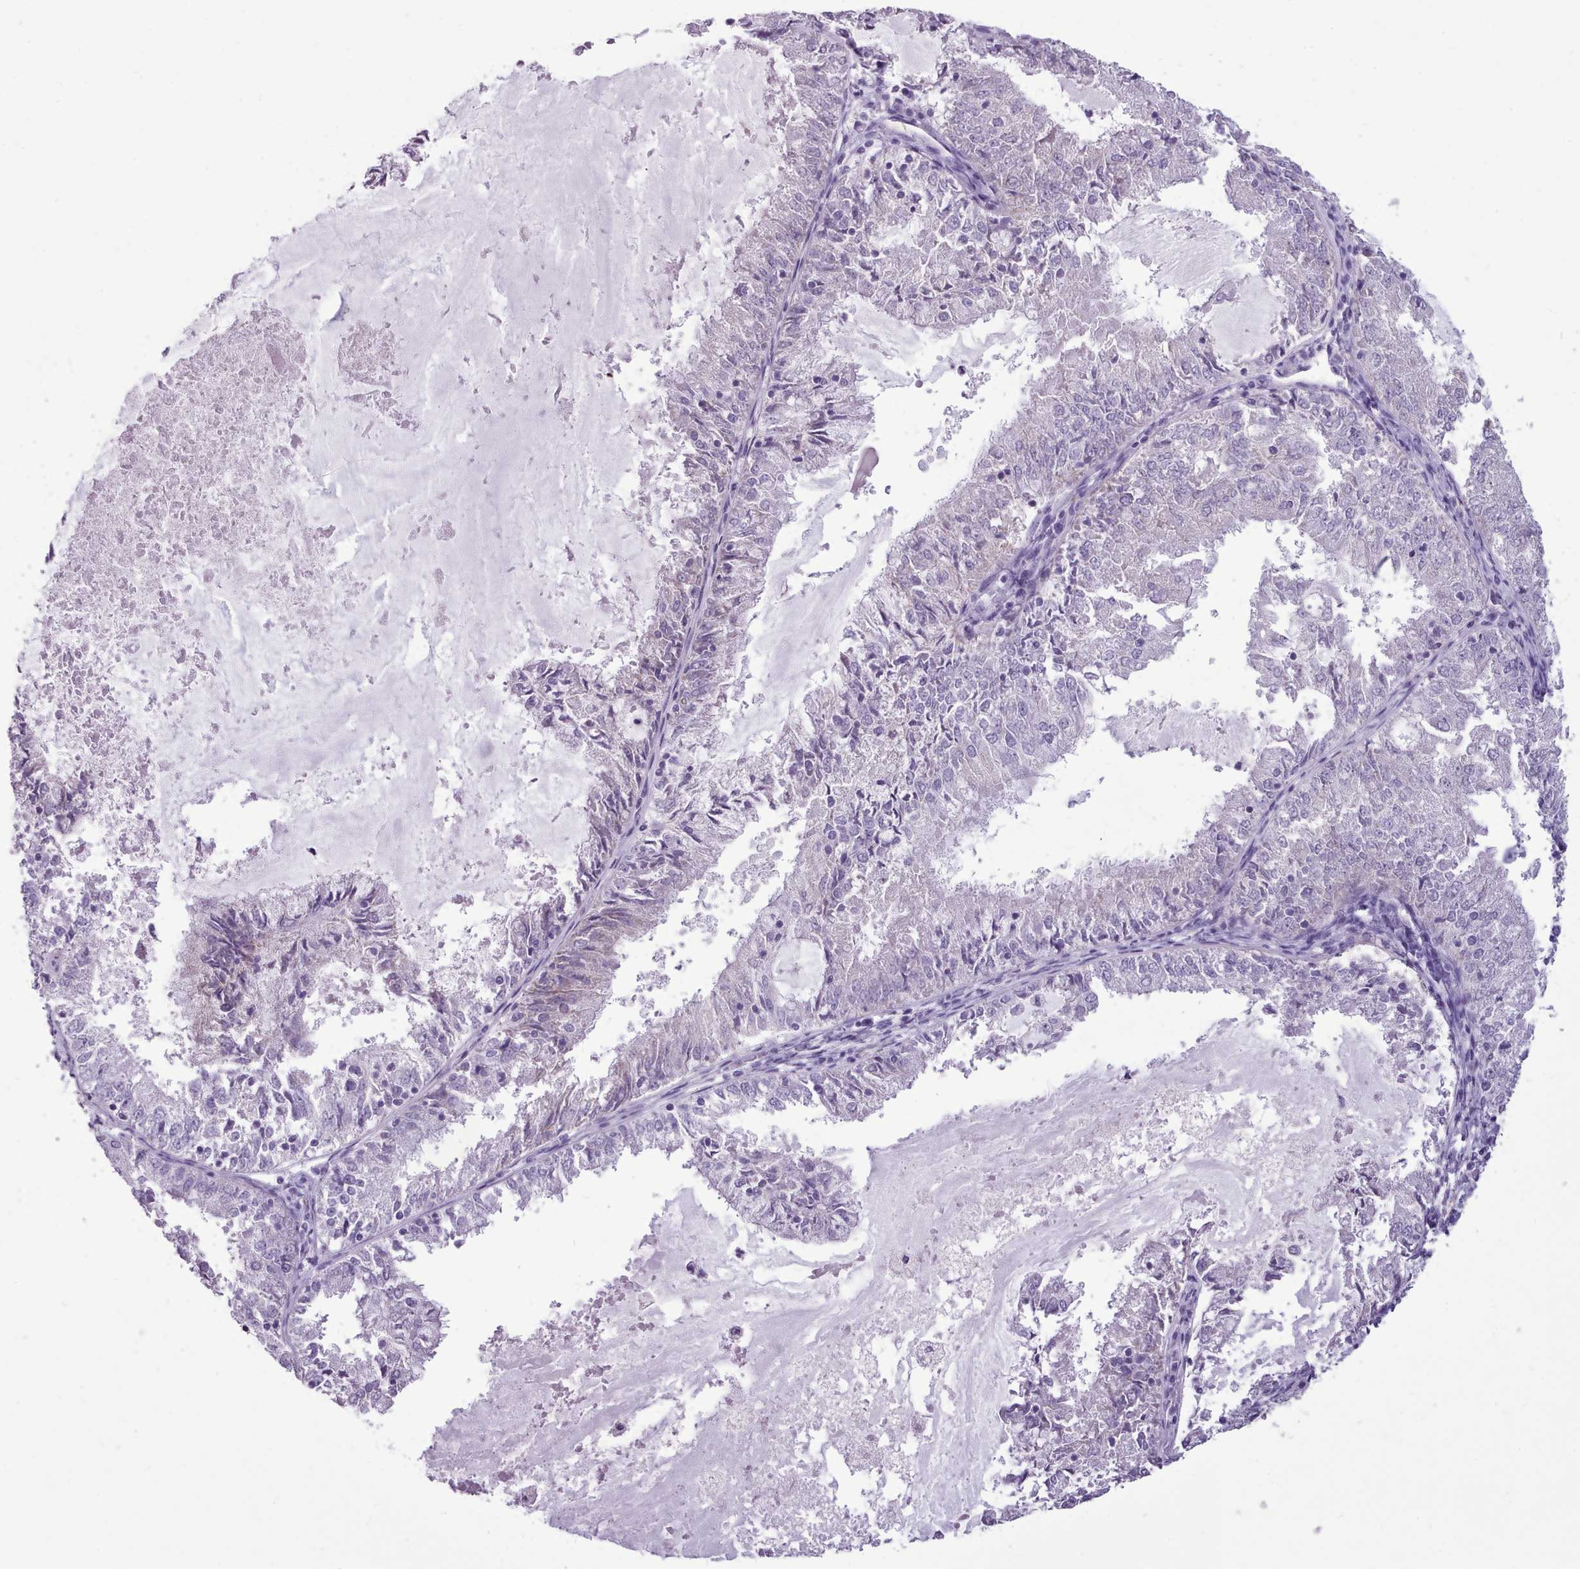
{"staining": {"intensity": "negative", "quantity": "none", "location": "none"}, "tissue": "endometrial cancer", "cell_type": "Tumor cells", "image_type": "cancer", "snomed": [{"axis": "morphology", "description": "Adenocarcinoma, NOS"}, {"axis": "topography", "description": "Endometrium"}], "caption": "This histopathology image is of endometrial cancer stained with immunohistochemistry to label a protein in brown with the nuclei are counter-stained blue. There is no expression in tumor cells. (DAB (3,3'-diaminobenzidine) IHC with hematoxylin counter stain).", "gene": "AK4", "patient": {"sex": "female", "age": 57}}